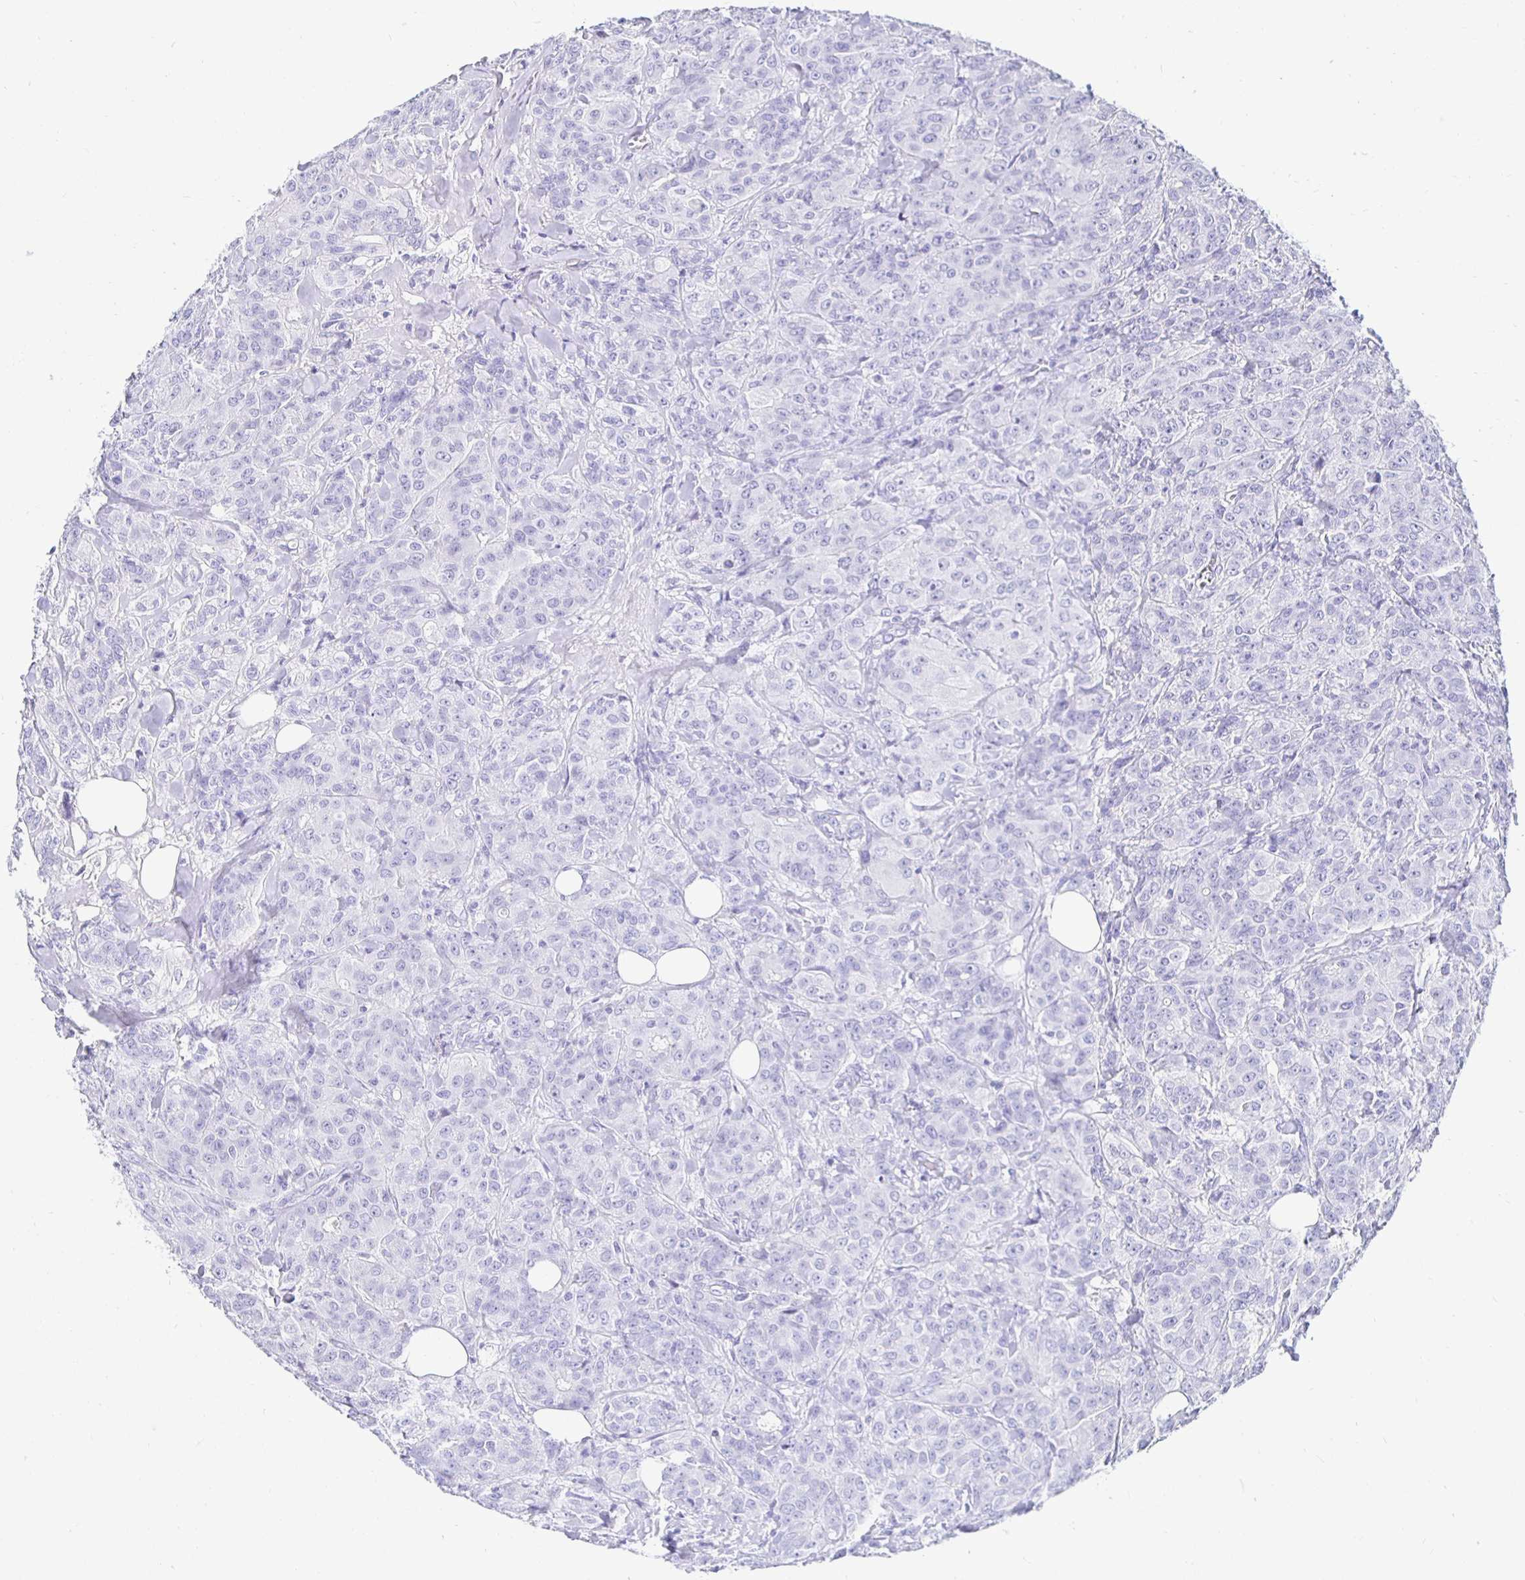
{"staining": {"intensity": "negative", "quantity": "none", "location": "none"}, "tissue": "breast cancer", "cell_type": "Tumor cells", "image_type": "cancer", "snomed": [{"axis": "morphology", "description": "Normal tissue, NOS"}, {"axis": "morphology", "description": "Duct carcinoma"}, {"axis": "topography", "description": "Breast"}], "caption": "The histopathology image displays no staining of tumor cells in invasive ductal carcinoma (breast).", "gene": "UMOD", "patient": {"sex": "female", "age": 43}}